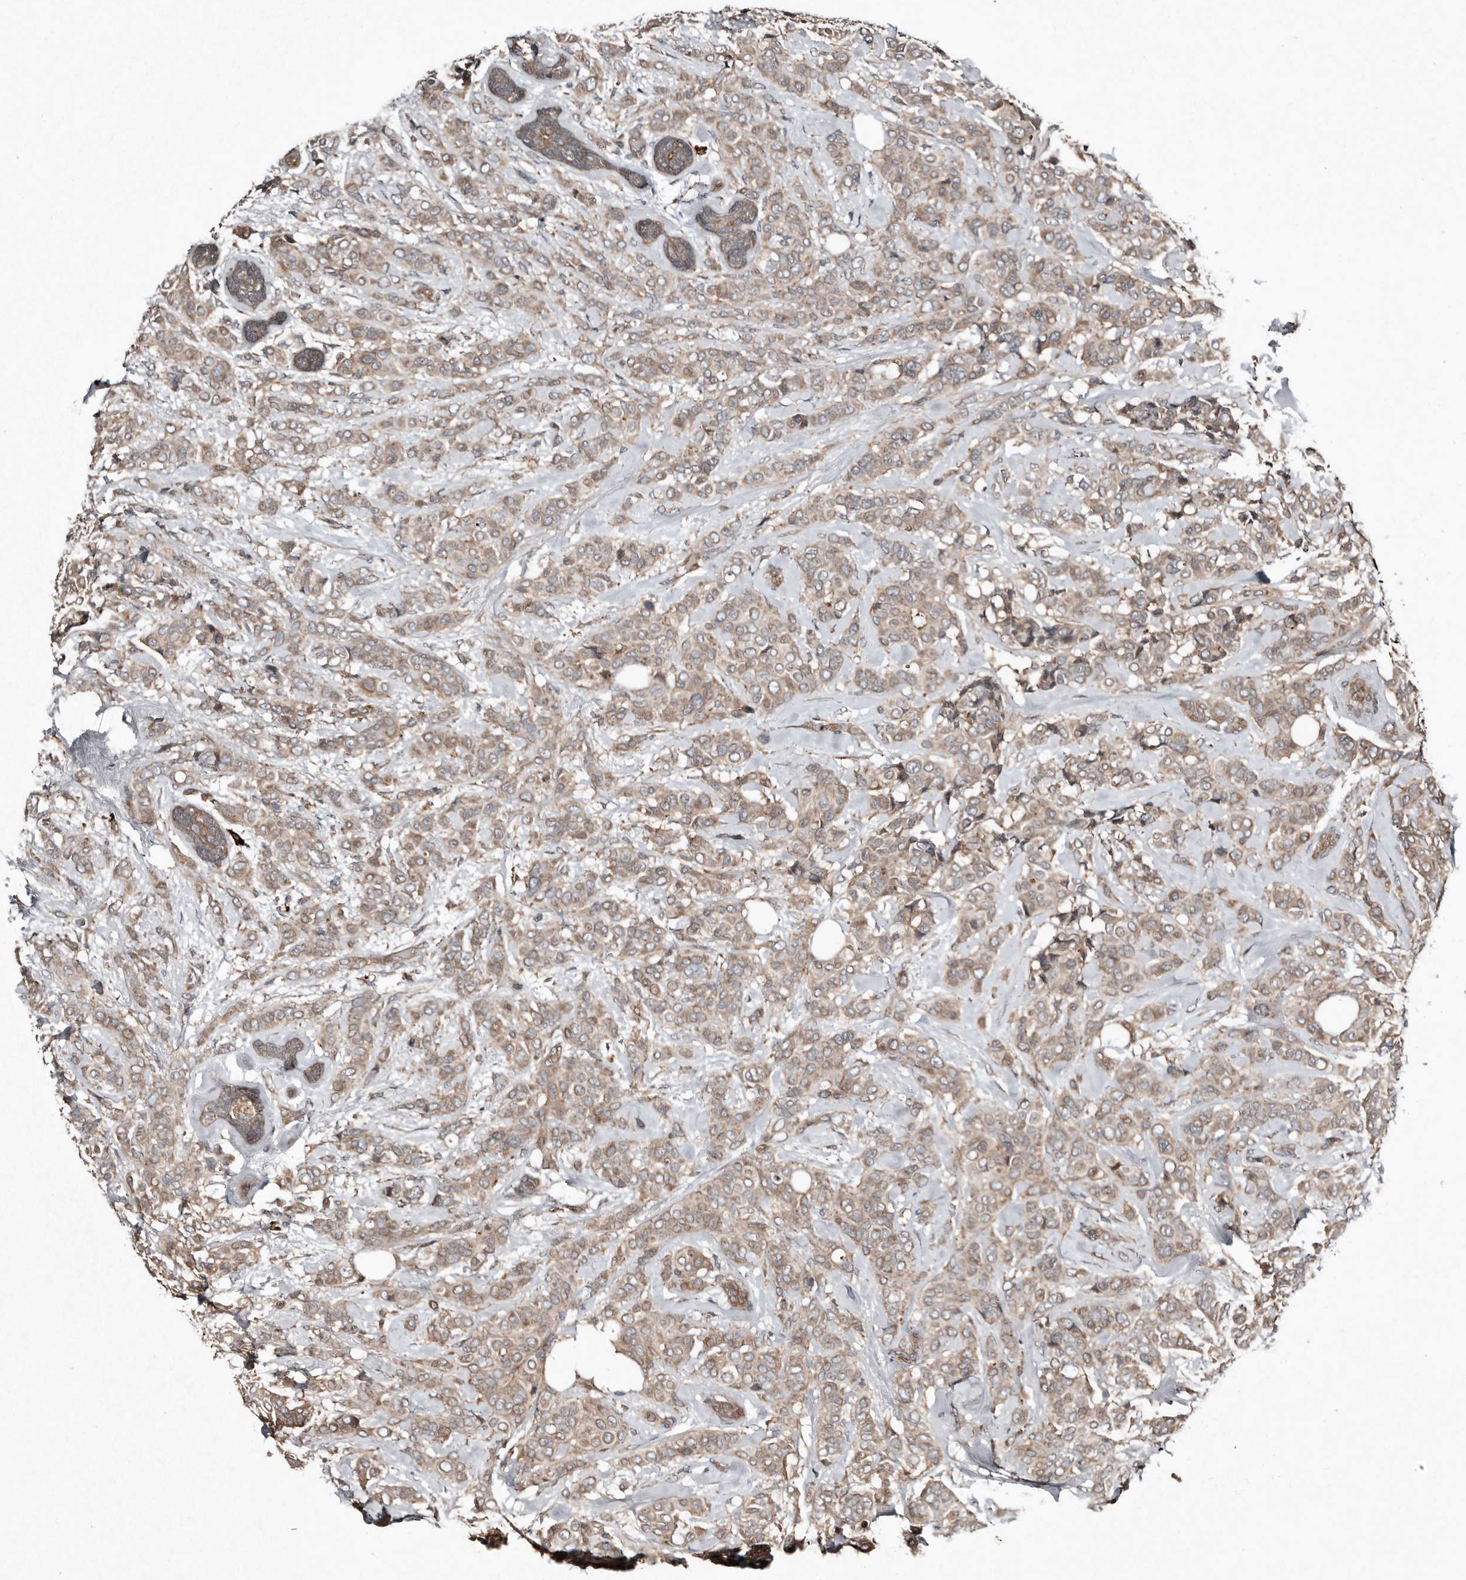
{"staining": {"intensity": "weak", "quantity": ">75%", "location": "cytoplasmic/membranous"}, "tissue": "breast cancer", "cell_type": "Tumor cells", "image_type": "cancer", "snomed": [{"axis": "morphology", "description": "Lobular carcinoma"}, {"axis": "topography", "description": "Breast"}], "caption": "IHC of human breast cancer (lobular carcinoma) exhibits low levels of weak cytoplasmic/membranous staining in approximately >75% of tumor cells.", "gene": "TEAD3", "patient": {"sex": "female", "age": 51}}